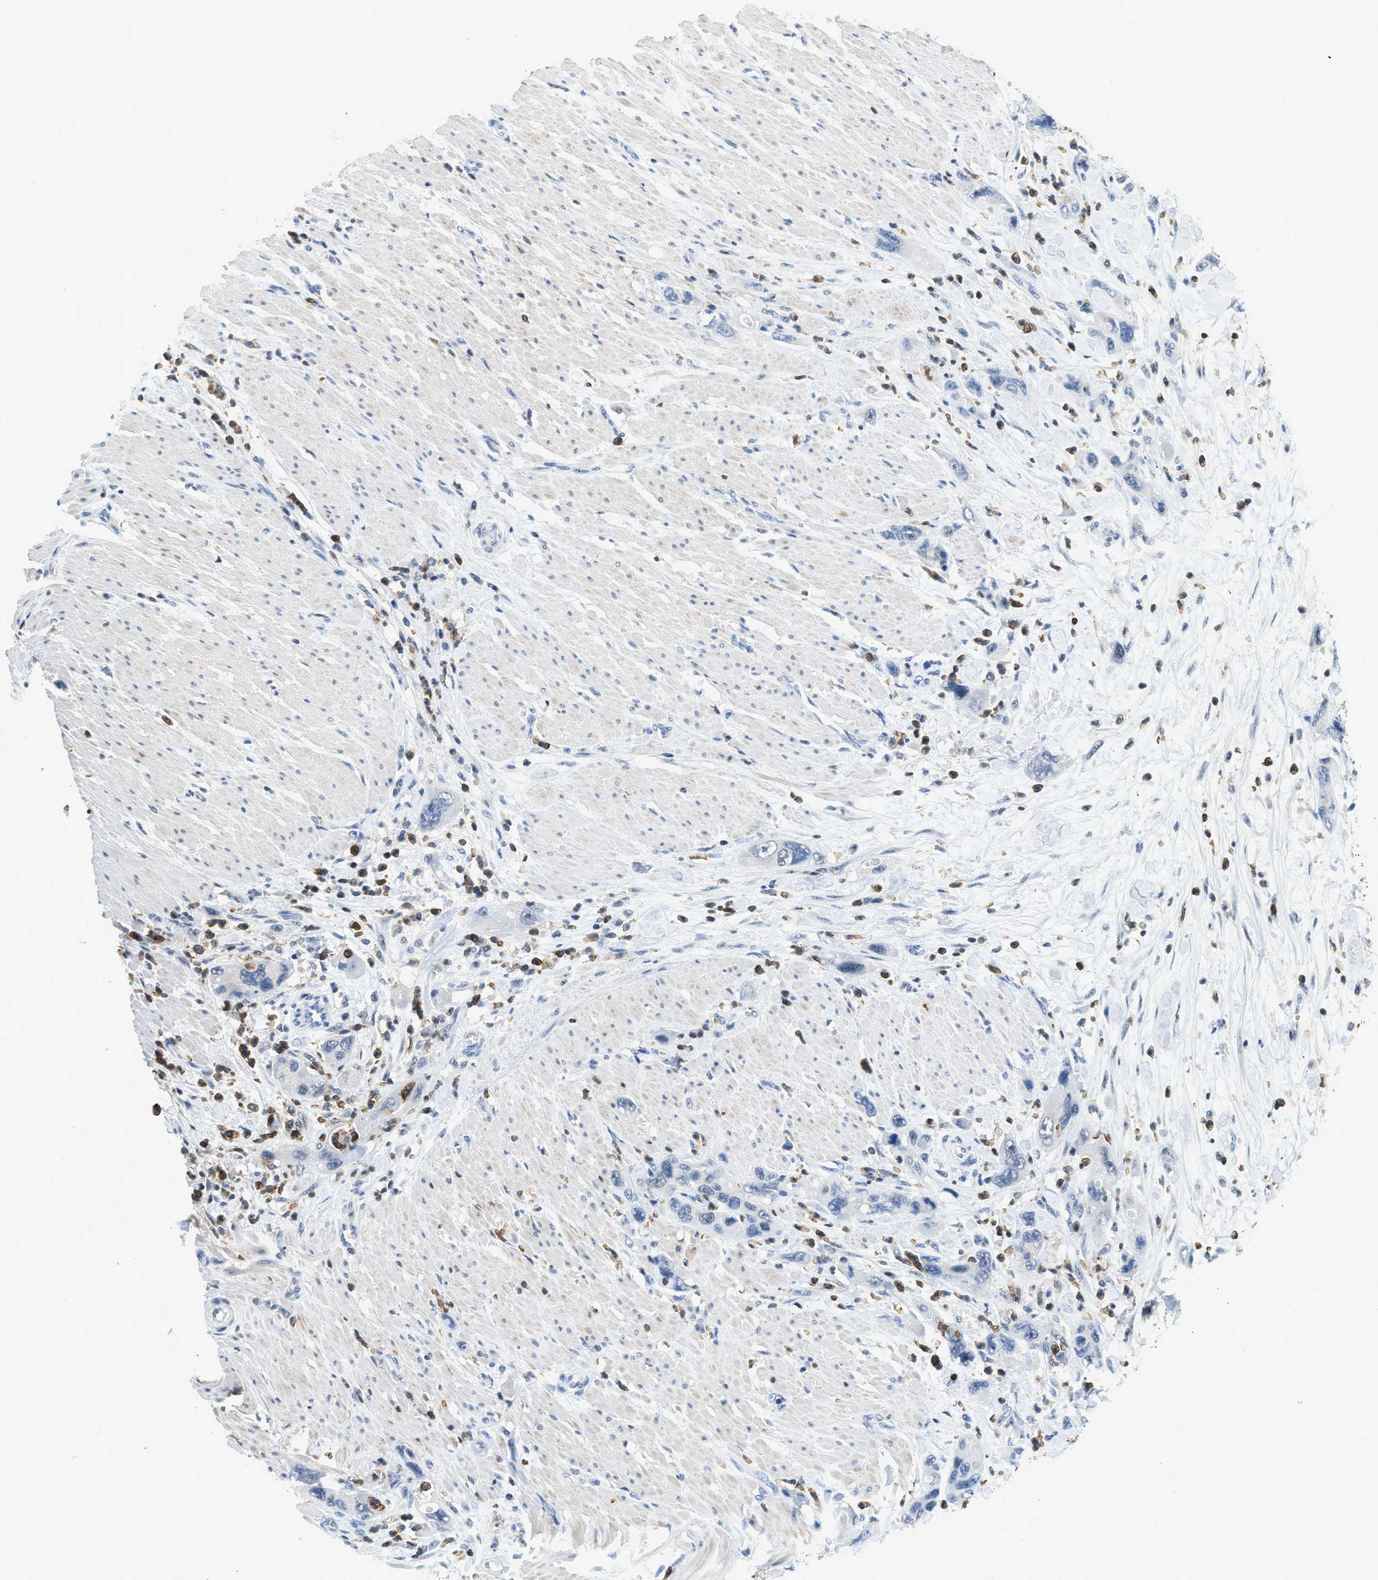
{"staining": {"intensity": "negative", "quantity": "none", "location": "none"}, "tissue": "pancreatic cancer", "cell_type": "Tumor cells", "image_type": "cancer", "snomed": [{"axis": "morphology", "description": "Normal tissue, NOS"}, {"axis": "morphology", "description": "Adenocarcinoma, NOS"}, {"axis": "topography", "description": "Pancreas"}], "caption": "Protein analysis of adenocarcinoma (pancreatic) demonstrates no significant expression in tumor cells.", "gene": "FAM151A", "patient": {"sex": "female", "age": 71}}